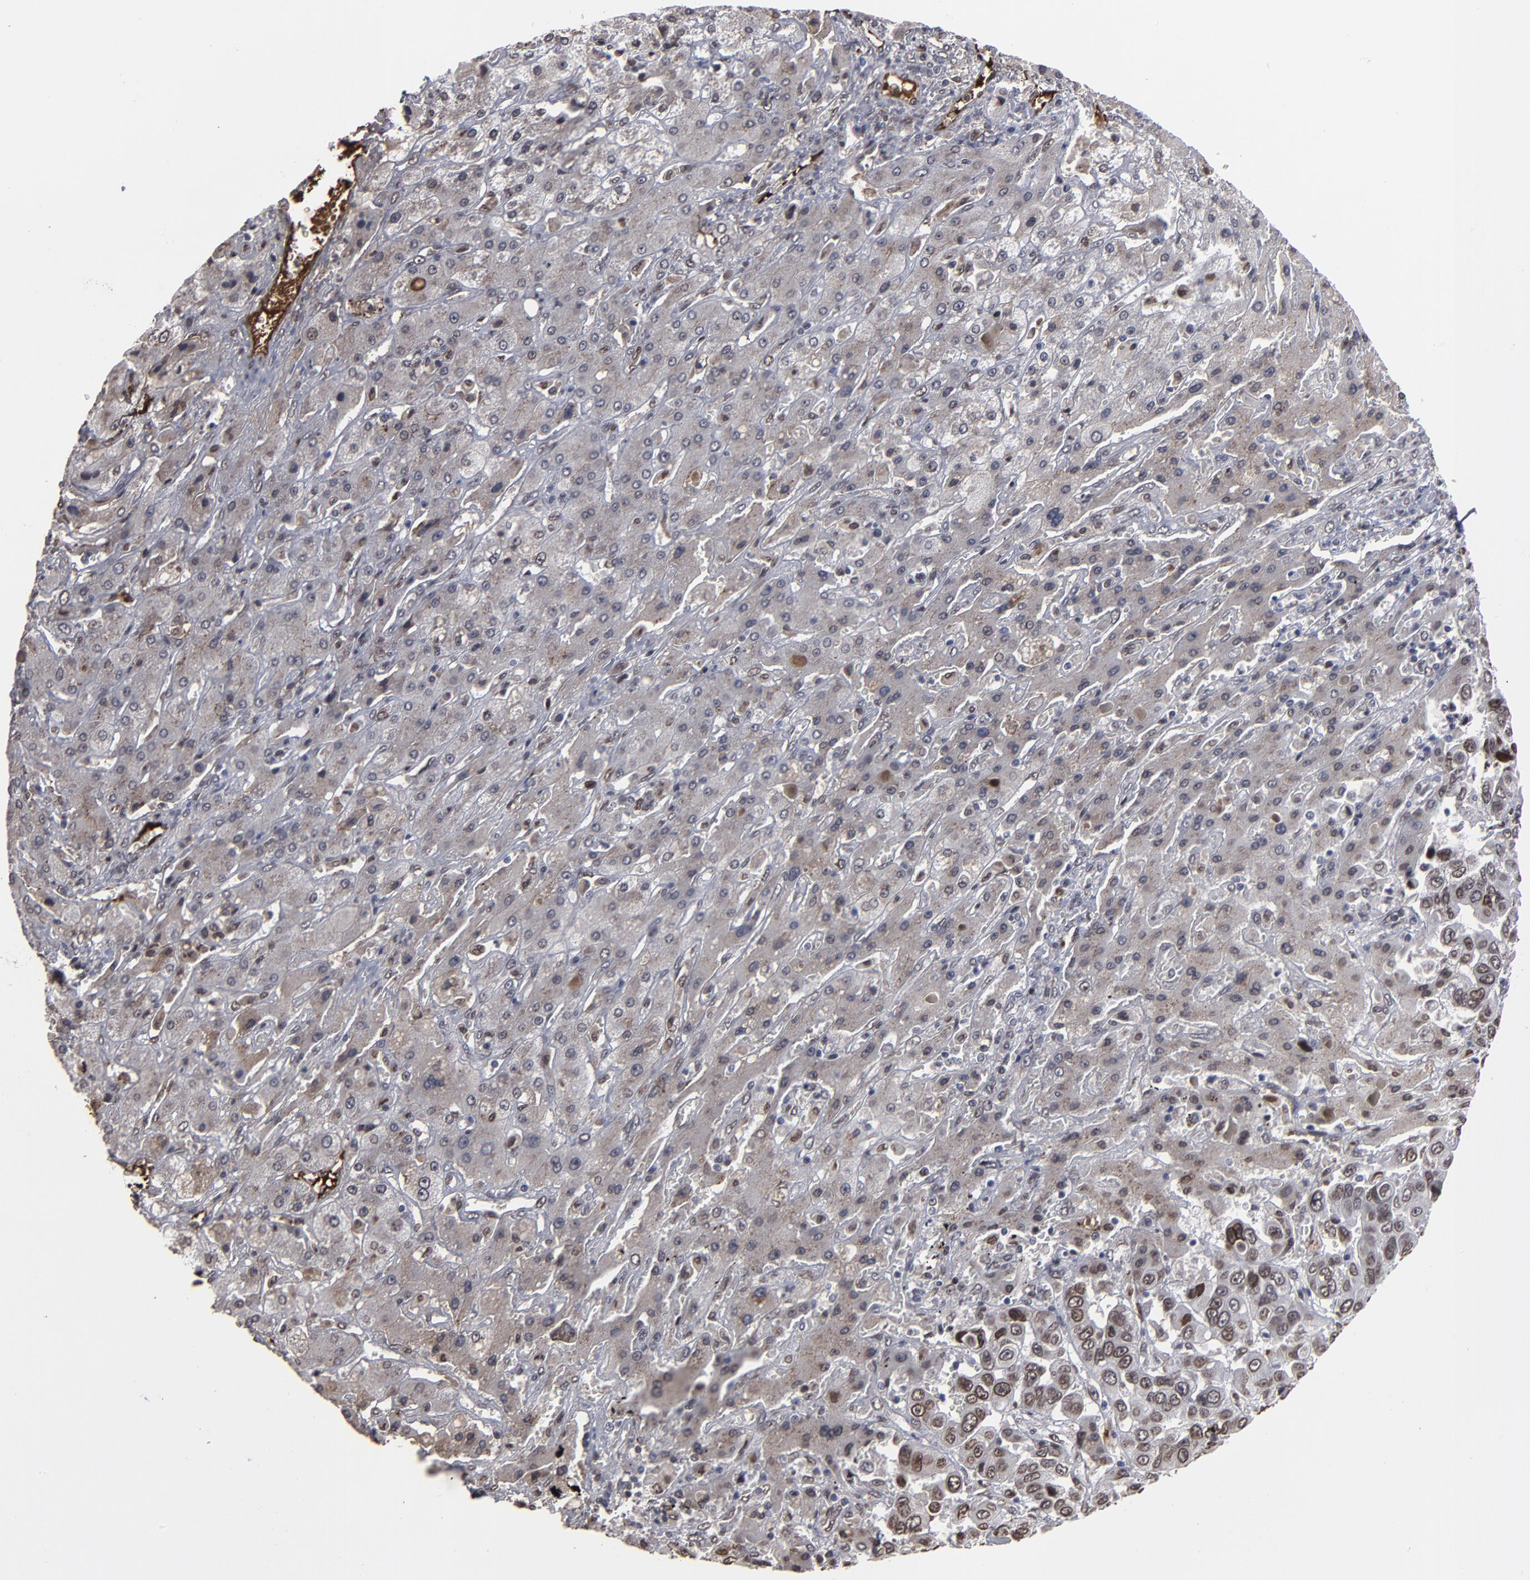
{"staining": {"intensity": "moderate", "quantity": "<25%", "location": "cytoplasmic/membranous,nuclear"}, "tissue": "liver cancer", "cell_type": "Tumor cells", "image_type": "cancer", "snomed": [{"axis": "morphology", "description": "Cholangiocarcinoma"}, {"axis": "topography", "description": "Liver"}], "caption": "Liver cholangiocarcinoma stained for a protein (brown) exhibits moderate cytoplasmic/membranous and nuclear positive positivity in about <25% of tumor cells.", "gene": "BAZ1A", "patient": {"sex": "female", "age": 52}}